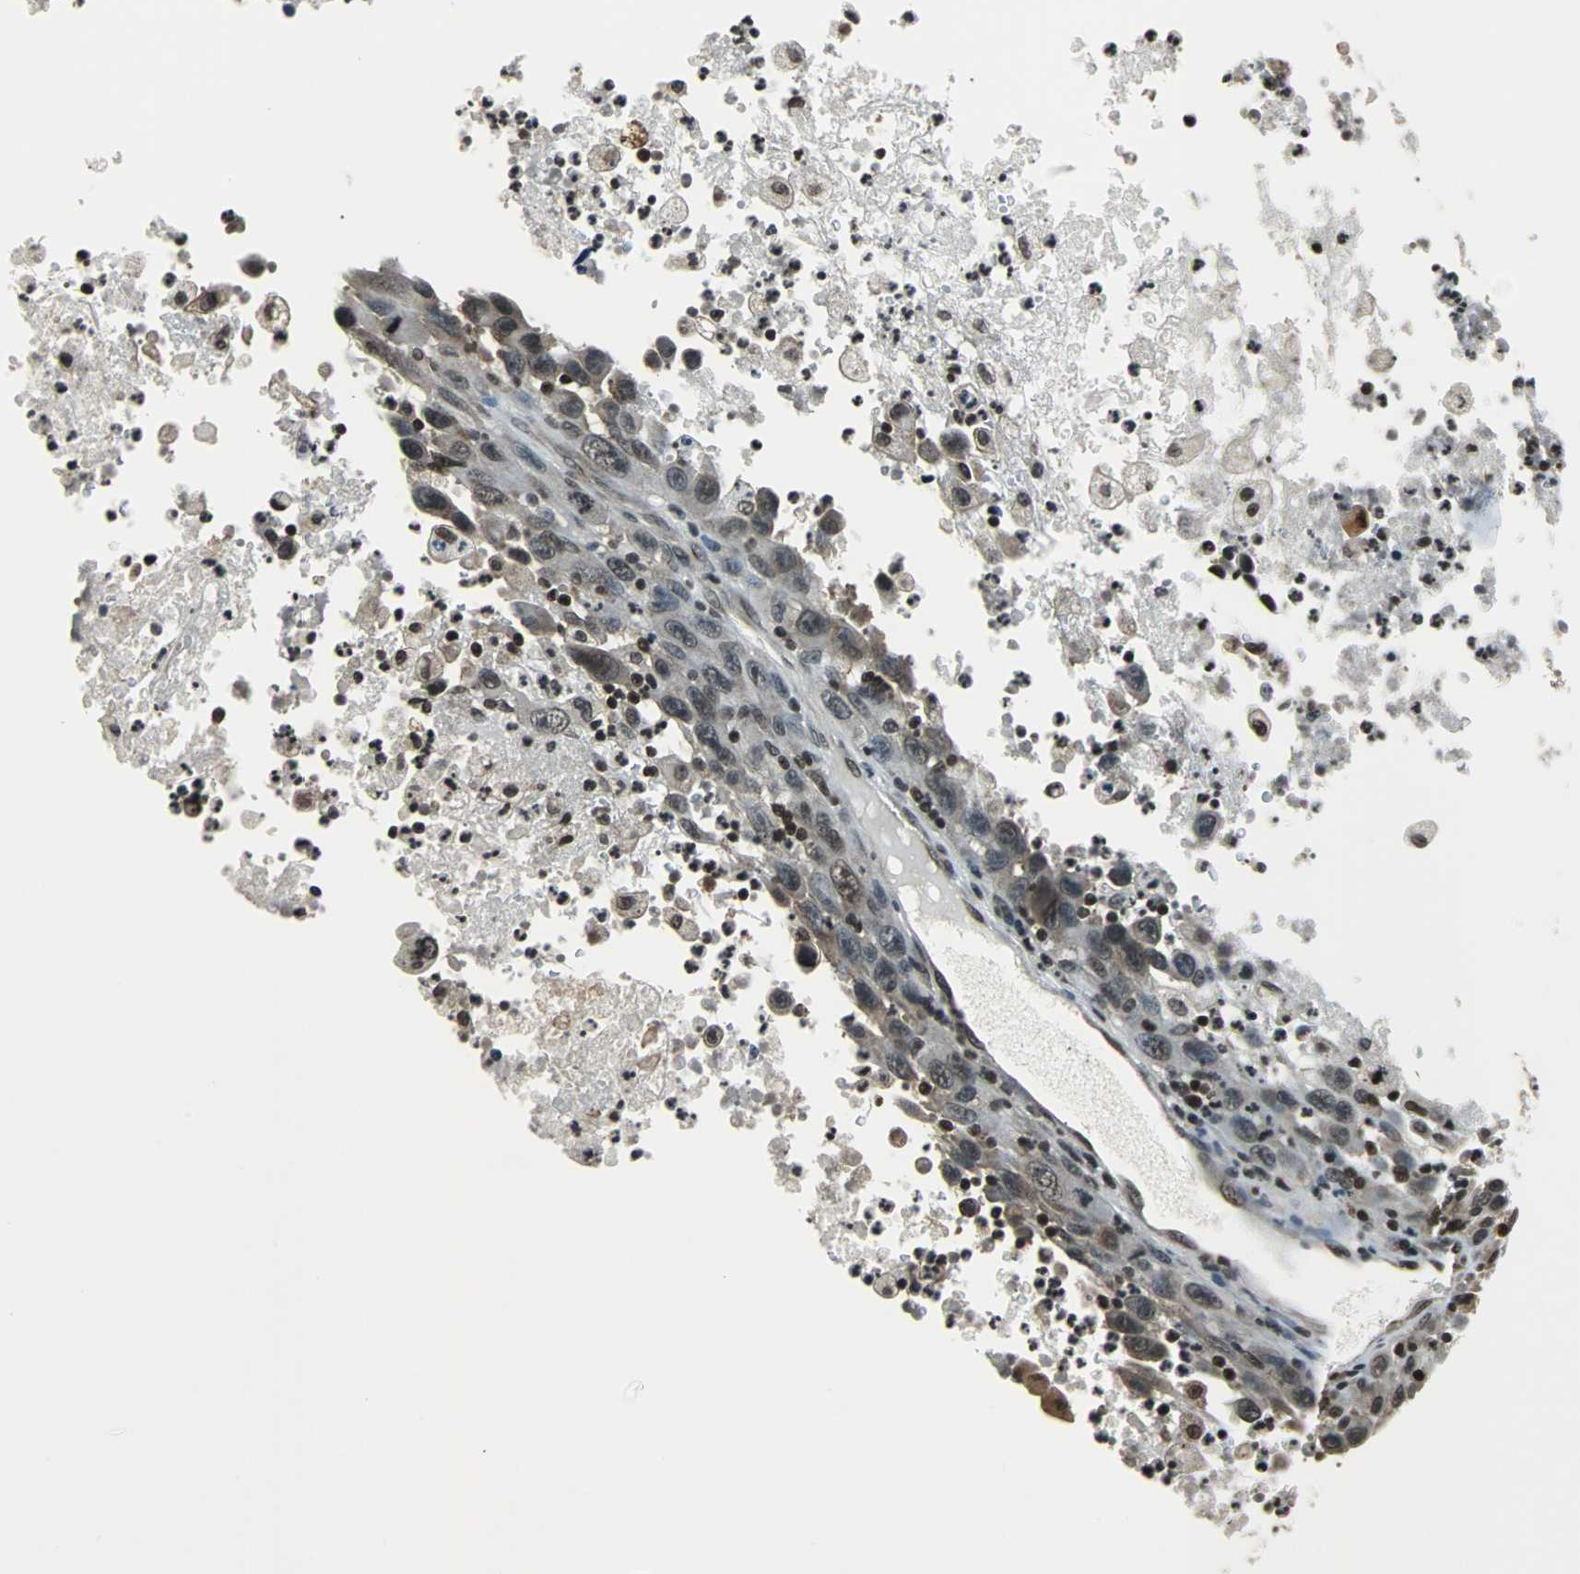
{"staining": {"intensity": "weak", "quantity": ">75%", "location": "nuclear"}, "tissue": "melanoma", "cell_type": "Tumor cells", "image_type": "cancer", "snomed": [{"axis": "morphology", "description": "Malignant melanoma, Metastatic site"}, {"axis": "topography", "description": "Skin"}], "caption": "An IHC micrograph of tumor tissue is shown. Protein staining in brown shows weak nuclear positivity in melanoma within tumor cells.", "gene": "REST", "patient": {"sex": "female", "age": 56}}